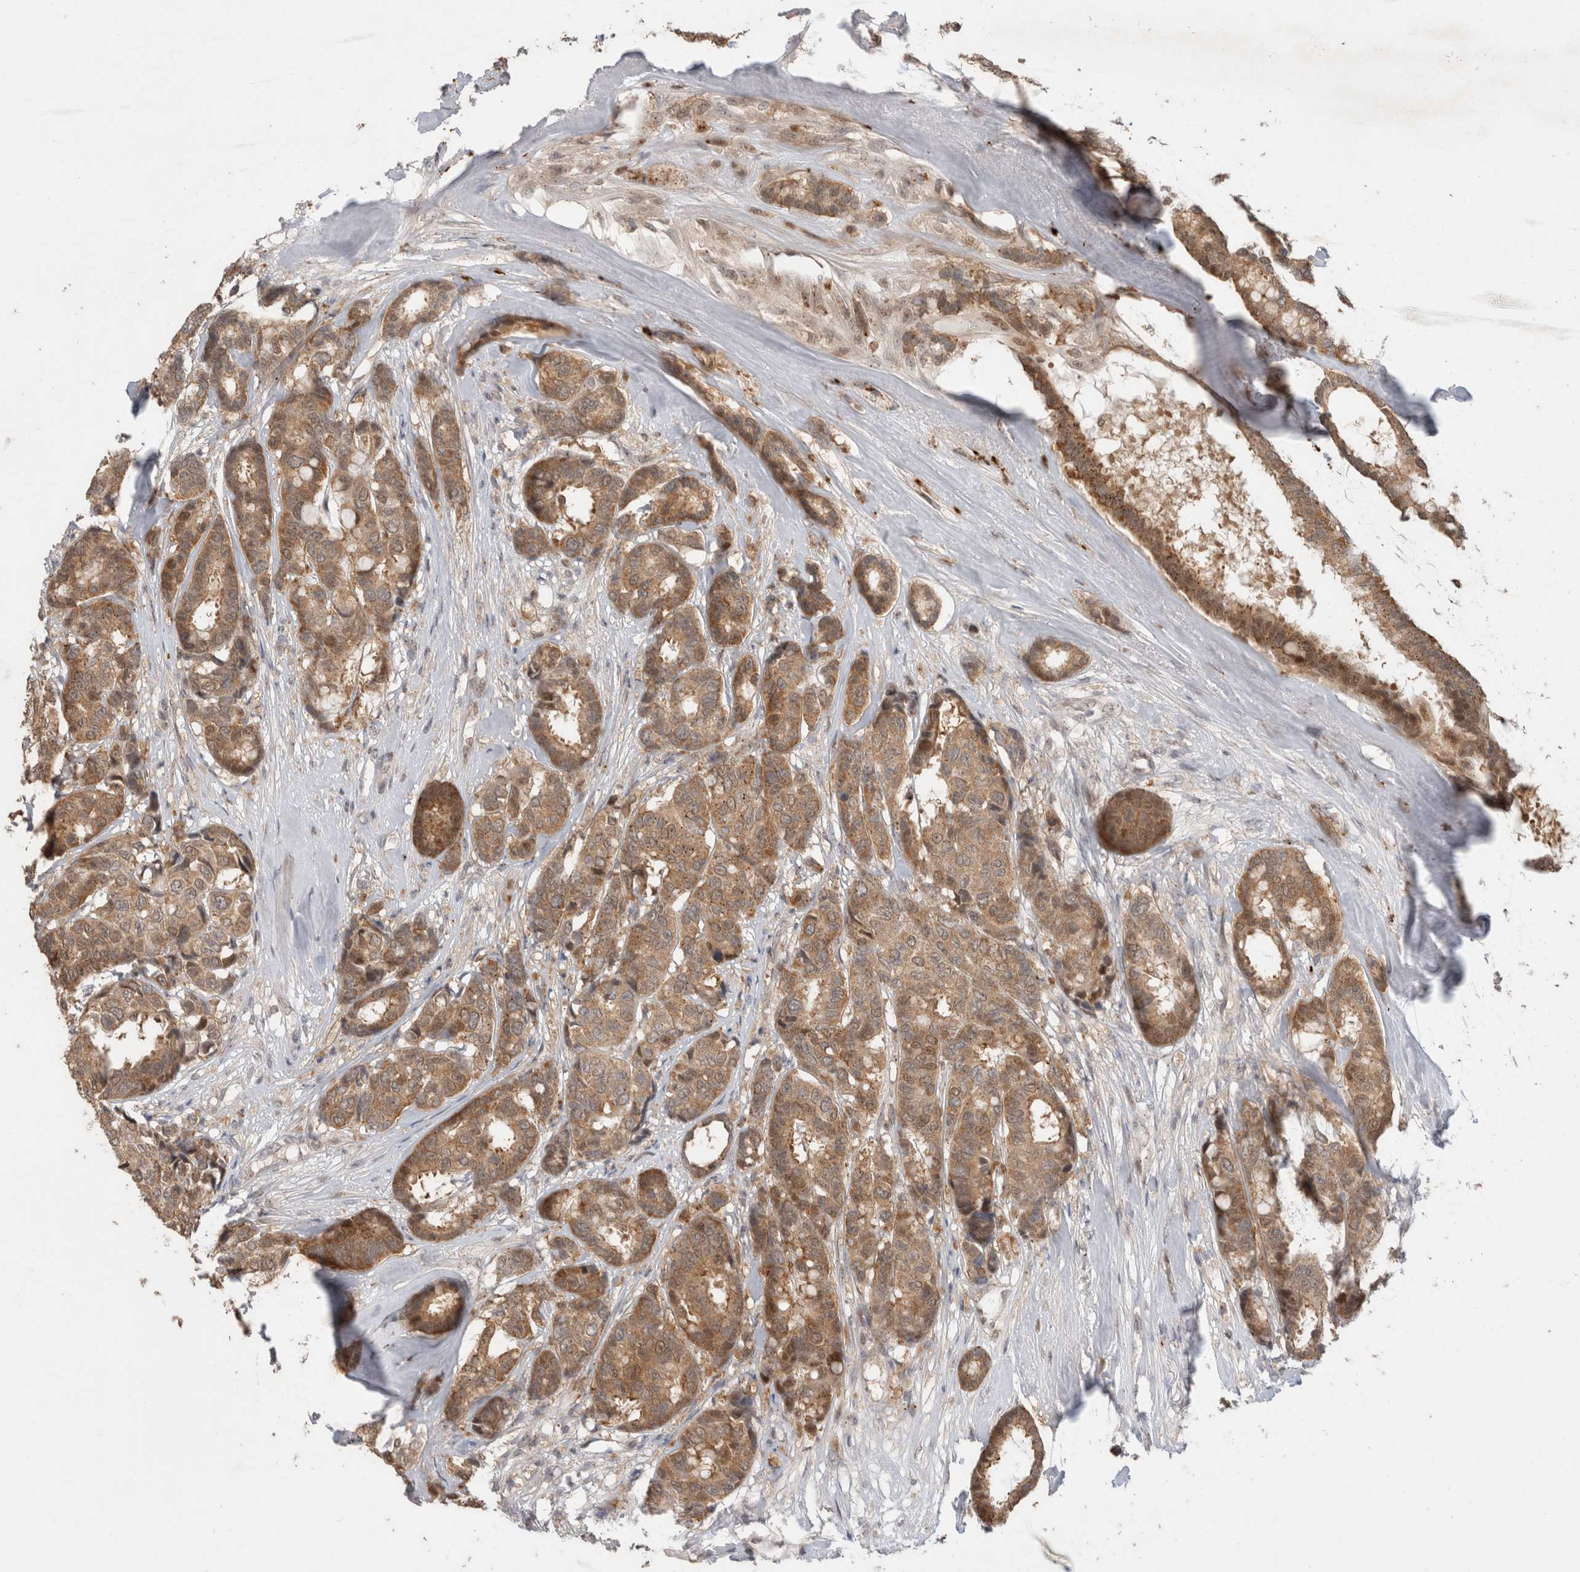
{"staining": {"intensity": "moderate", "quantity": ">75%", "location": "cytoplasmic/membranous"}, "tissue": "breast cancer", "cell_type": "Tumor cells", "image_type": "cancer", "snomed": [{"axis": "morphology", "description": "Duct carcinoma"}, {"axis": "topography", "description": "Breast"}], "caption": "Immunohistochemical staining of invasive ductal carcinoma (breast) reveals moderate cytoplasmic/membranous protein staining in about >75% of tumor cells.", "gene": "SLC29A1", "patient": {"sex": "female", "age": 87}}